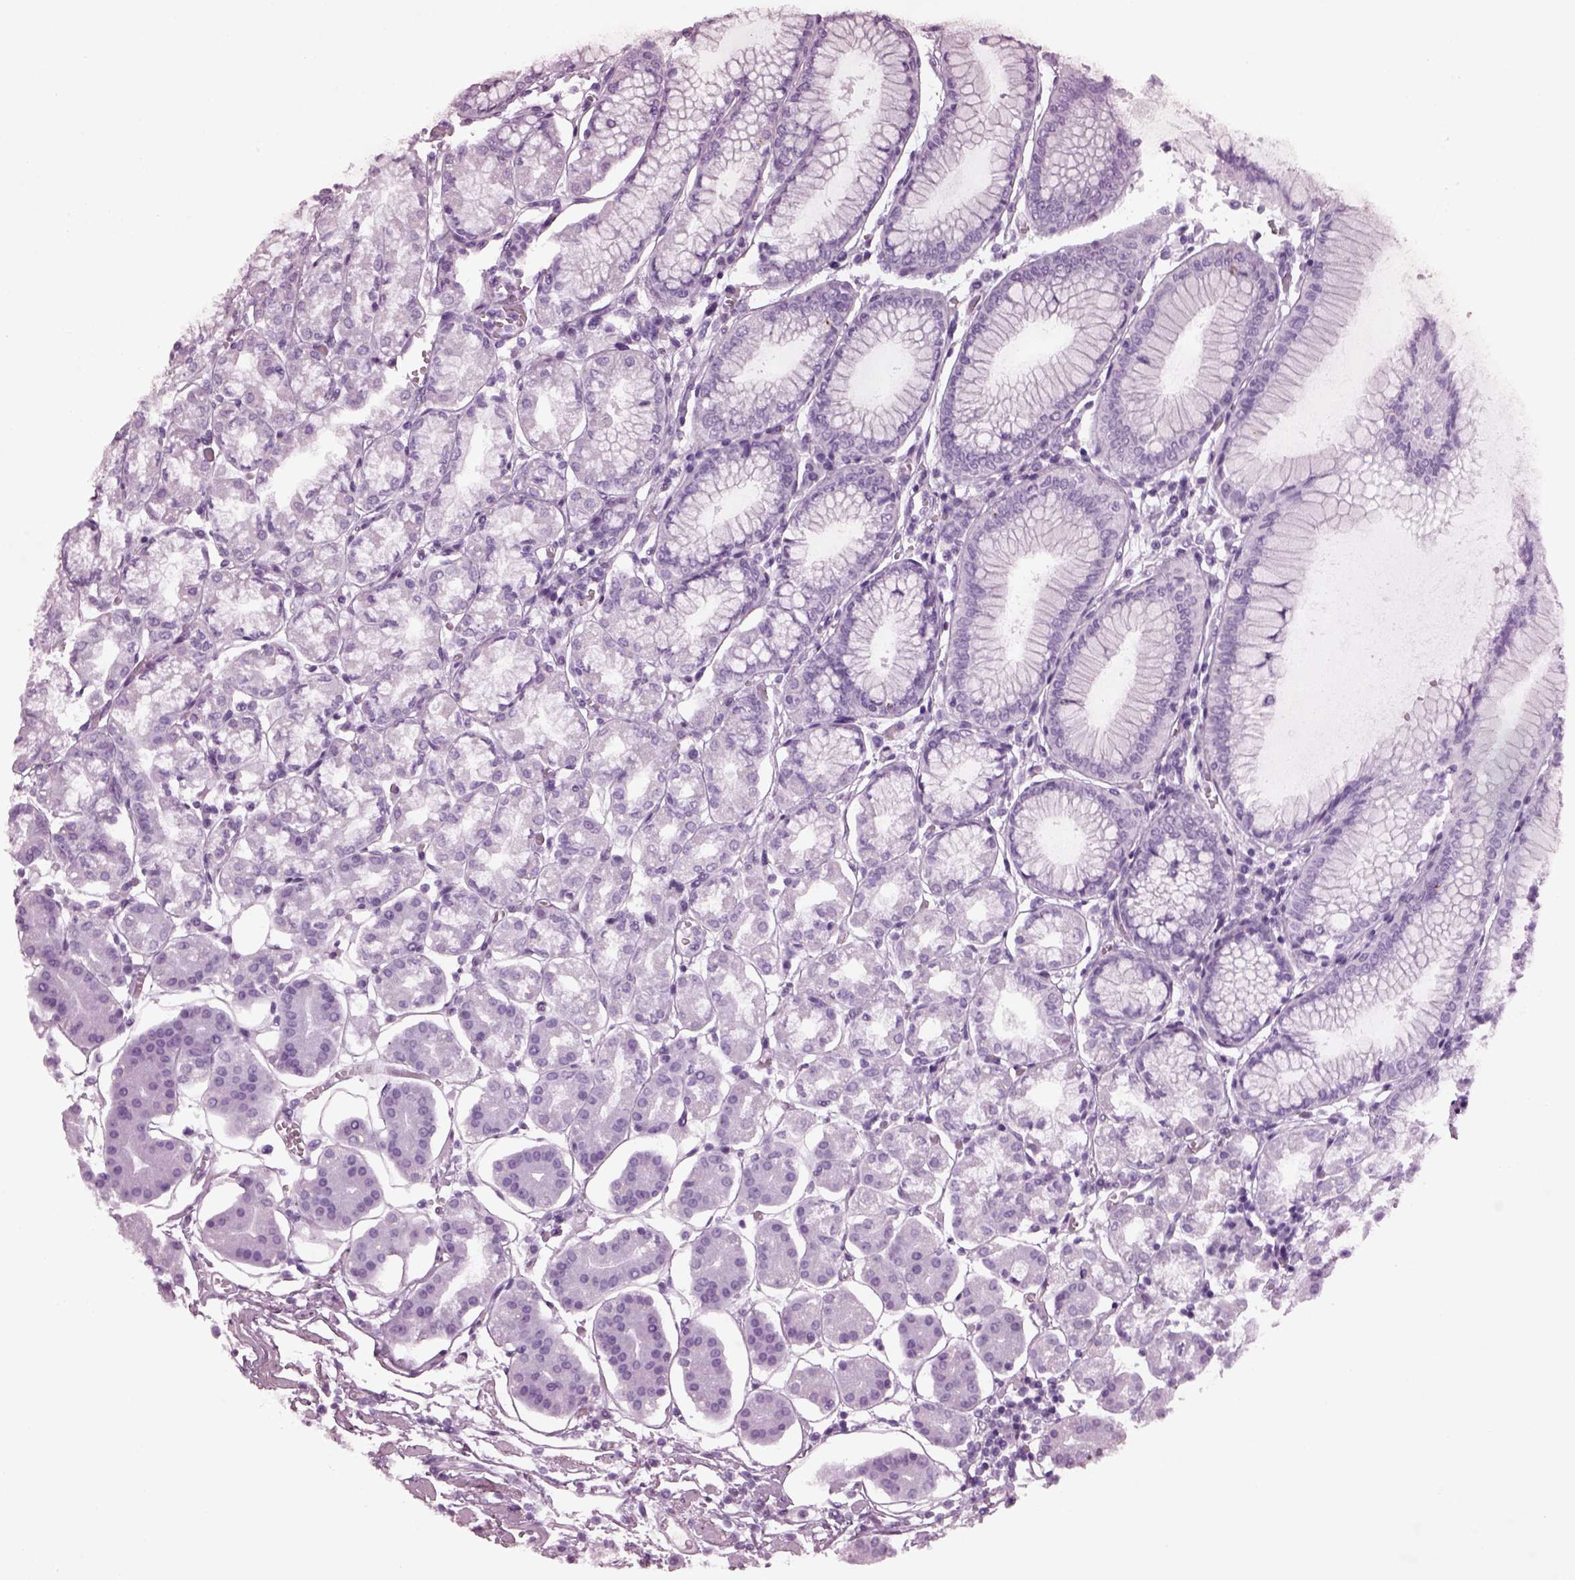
{"staining": {"intensity": "negative", "quantity": "none", "location": "none"}, "tissue": "stomach", "cell_type": "Glandular cells", "image_type": "normal", "snomed": [{"axis": "morphology", "description": "Normal tissue, NOS"}, {"axis": "topography", "description": "Skeletal muscle"}, {"axis": "topography", "description": "Stomach"}], "caption": "Protein analysis of normal stomach exhibits no significant positivity in glandular cells.", "gene": "RUVBL2", "patient": {"sex": "female", "age": 57}}